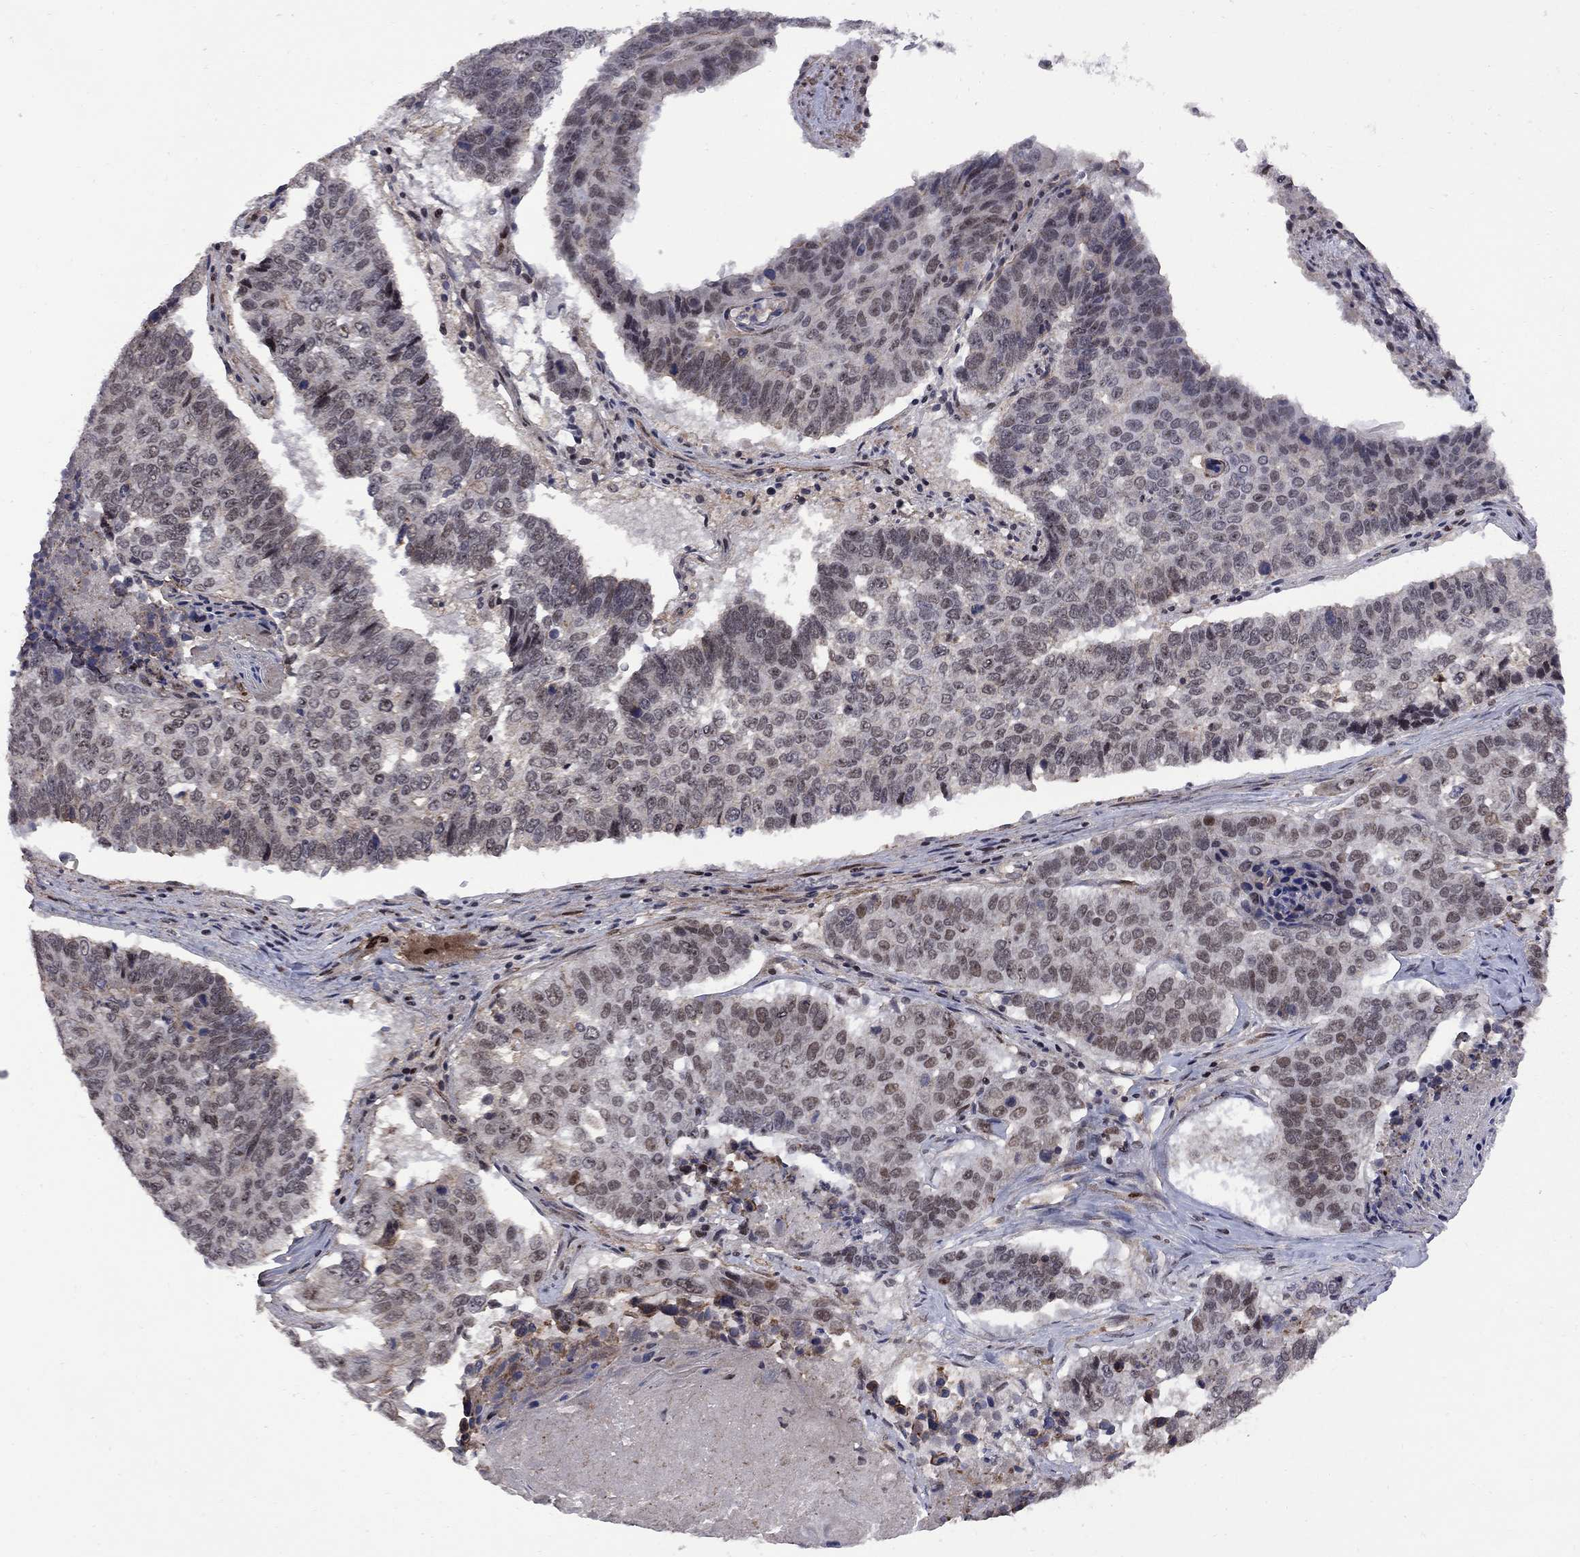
{"staining": {"intensity": "moderate", "quantity": "<25%", "location": "nuclear"}, "tissue": "lung cancer", "cell_type": "Tumor cells", "image_type": "cancer", "snomed": [{"axis": "morphology", "description": "Squamous cell carcinoma, NOS"}, {"axis": "topography", "description": "Lung"}], "caption": "A low amount of moderate nuclear positivity is seen in approximately <25% of tumor cells in lung squamous cell carcinoma tissue.", "gene": "BRF1", "patient": {"sex": "male", "age": 73}}